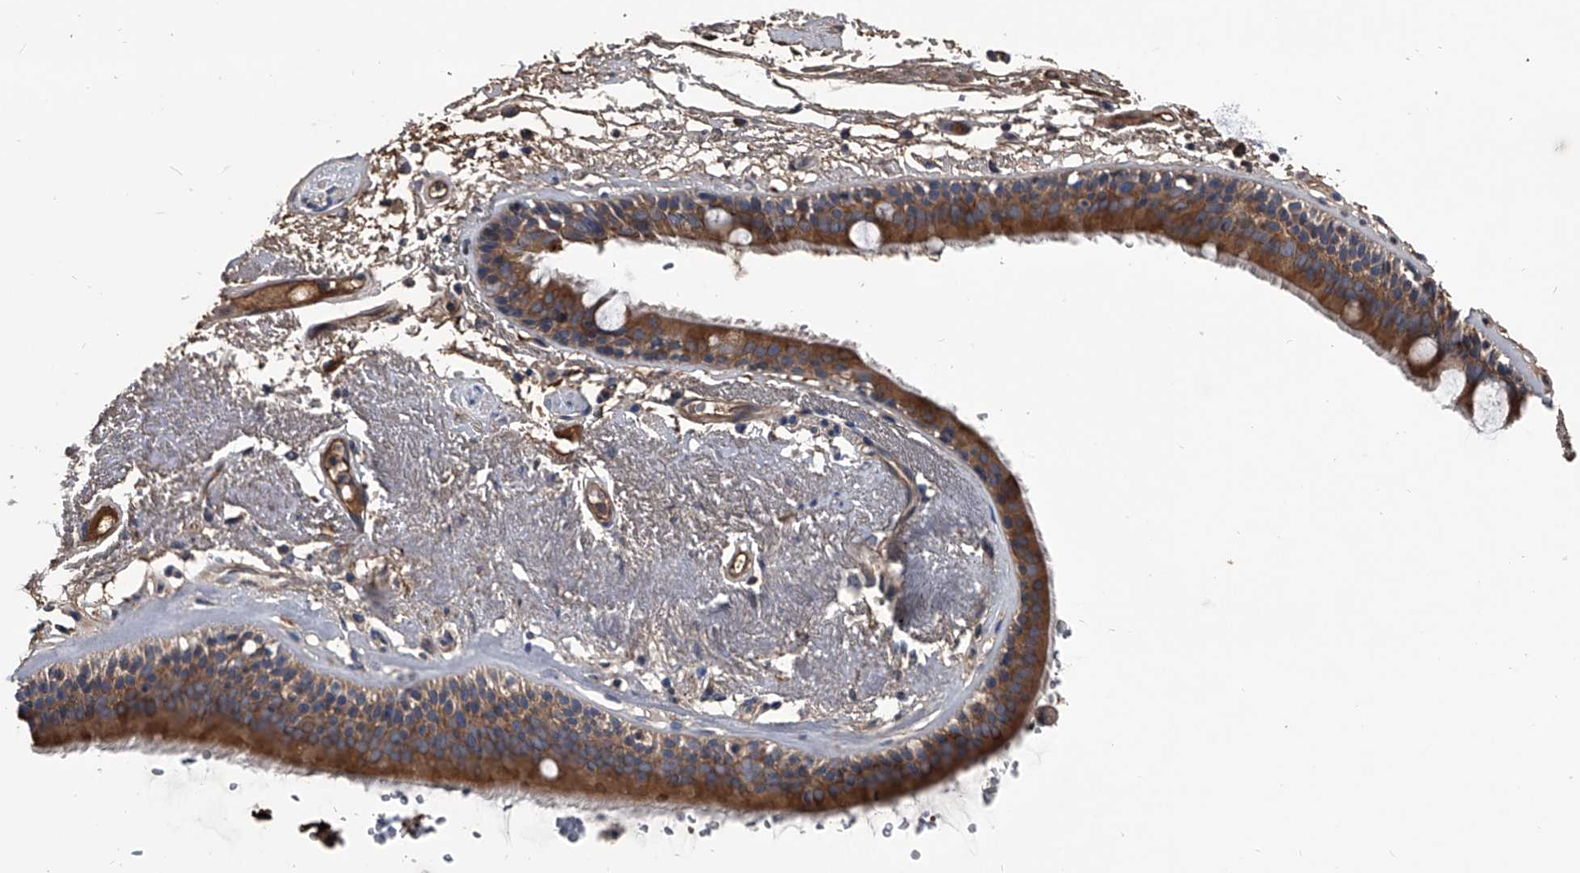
{"staining": {"intensity": "weak", "quantity": ">75%", "location": "cytoplasmic/membranous"}, "tissue": "adipose tissue", "cell_type": "Adipocytes", "image_type": "normal", "snomed": [{"axis": "morphology", "description": "Normal tissue, NOS"}, {"axis": "topography", "description": "Cartilage tissue"}], "caption": "The immunohistochemical stain labels weak cytoplasmic/membranous positivity in adipocytes of benign adipose tissue.", "gene": "KIF13A", "patient": {"sex": "female", "age": 63}}